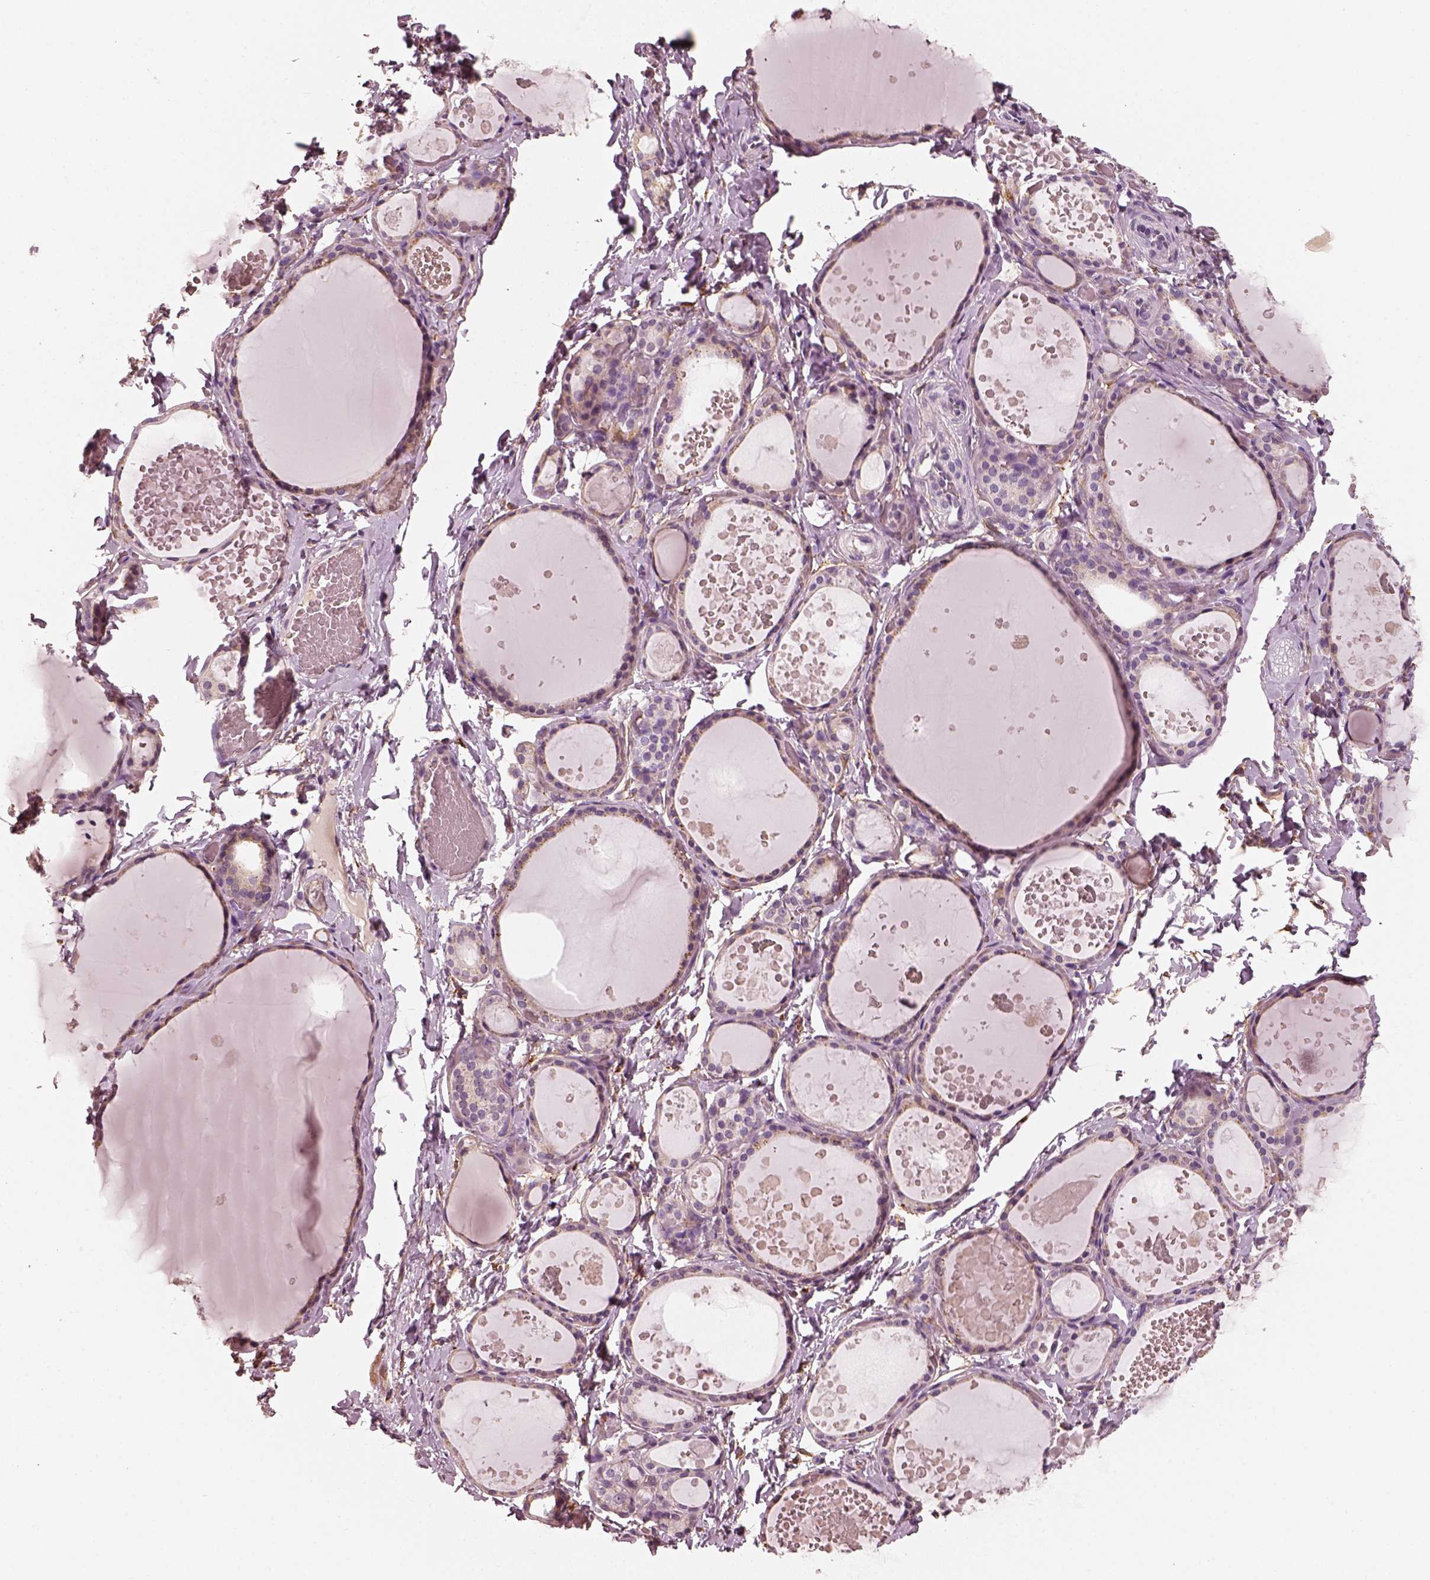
{"staining": {"intensity": "weak", "quantity": ">75%", "location": "cytoplasmic/membranous"}, "tissue": "thyroid gland", "cell_type": "Glandular cells", "image_type": "normal", "snomed": [{"axis": "morphology", "description": "Normal tissue, NOS"}, {"axis": "topography", "description": "Thyroid gland"}], "caption": "The histopathology image demonstrates a brown stain indicating the presence of a protein in the cytoplasmic/membranous of glandular cells in thyroid gland. (Stains: DAB in brown, nuclei in blue, Microscopy: brightfield microscopy at high magnification).", "gene": "RS1", "patient": {"sex": "female", "age": 56}}